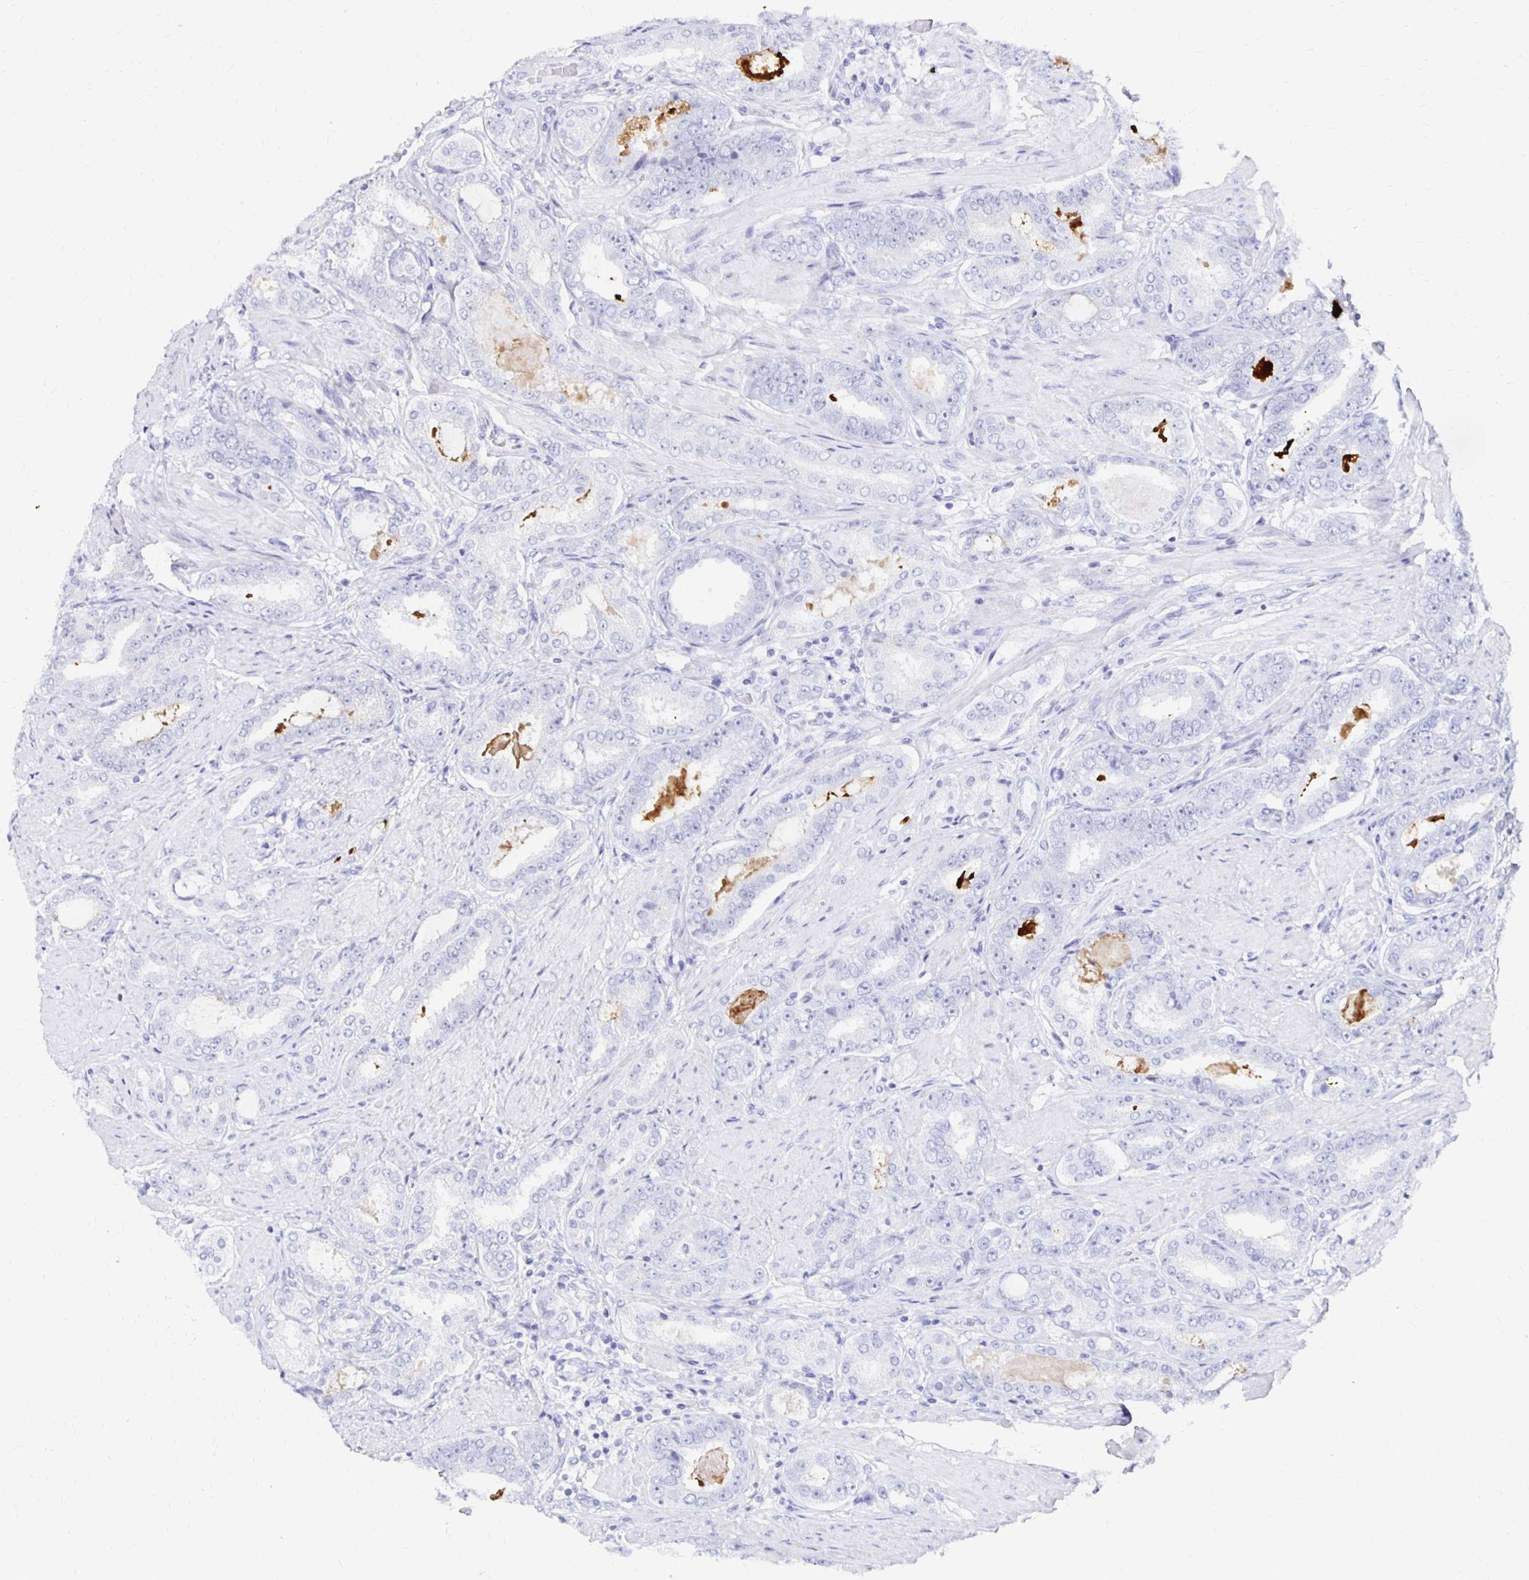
{"staining": {"intensity": "negative", "quantity": "none", "location": "none"}, "tissue": "prostate cancer", "cell_type": "Tumor cells", "image_type": "cancer", "snomed": [{"axis": "morphology", "description": "Adenocarcinoma, High grade"}, {"axis": "topography", "description": "Prostate"}], "caption": "IHC of high-grade adenocarcinoma (prostate) reveals no expression in tumor cells. (DAB (3,3'-diaminobenzidine) immunohistochemistry (IHC) with hematoxylin counter stain).", "gene": "SYT2", "patient": {"sex": "male", "age": 63}}